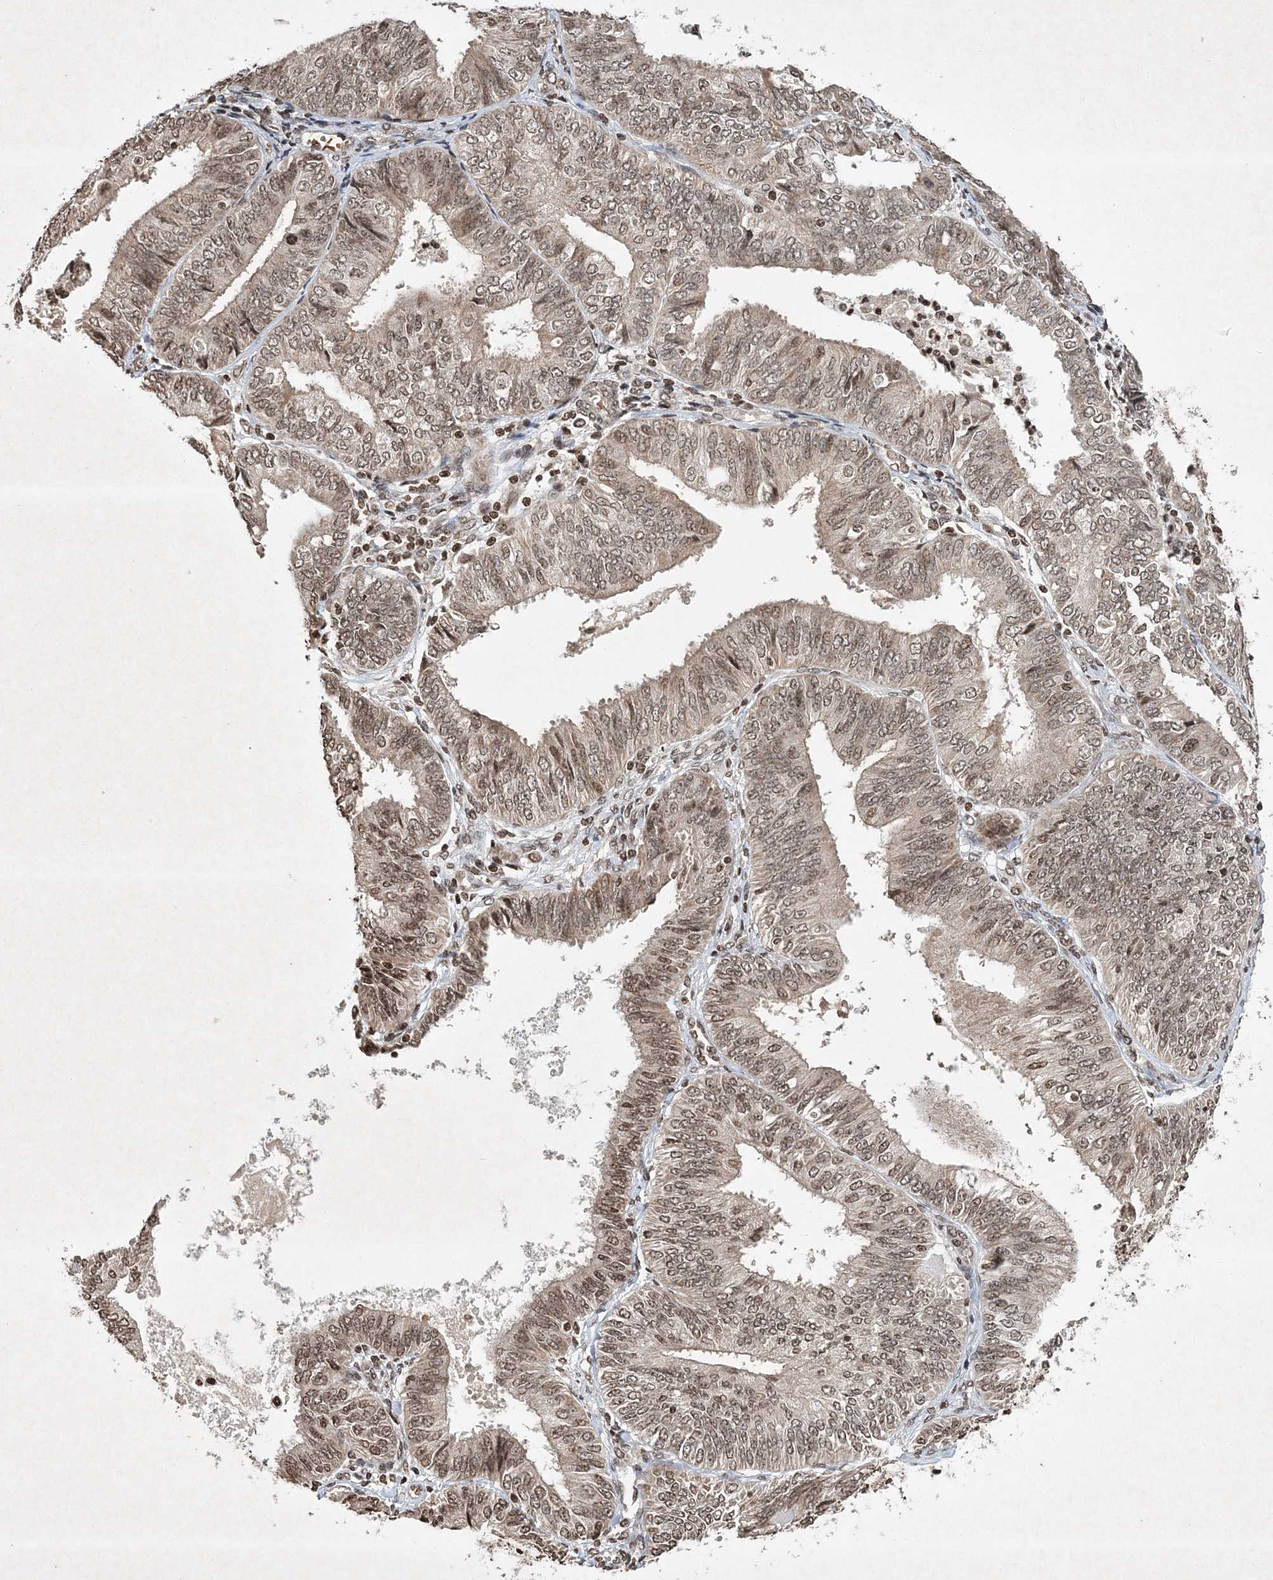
{"staining": {"intensity": "weak", "quantity": ">75%", "location": "nuclear"}, "tissue": "endometrial cancer", "cell_type": "Tumor cells", "image_type": "cancer", "snomed": [{"axis": "morphology", "description": "Adenocarcinoma, NOS"}, {"axis": "topography", "description": "Endometrium"}], "caption": "Adenocarcinoma (endometrial) stained for a protein reveals weak nuclear positivity in tumor cells.", "gene": "NEDD9", "patient": {"sex": "female", "age": 58}}